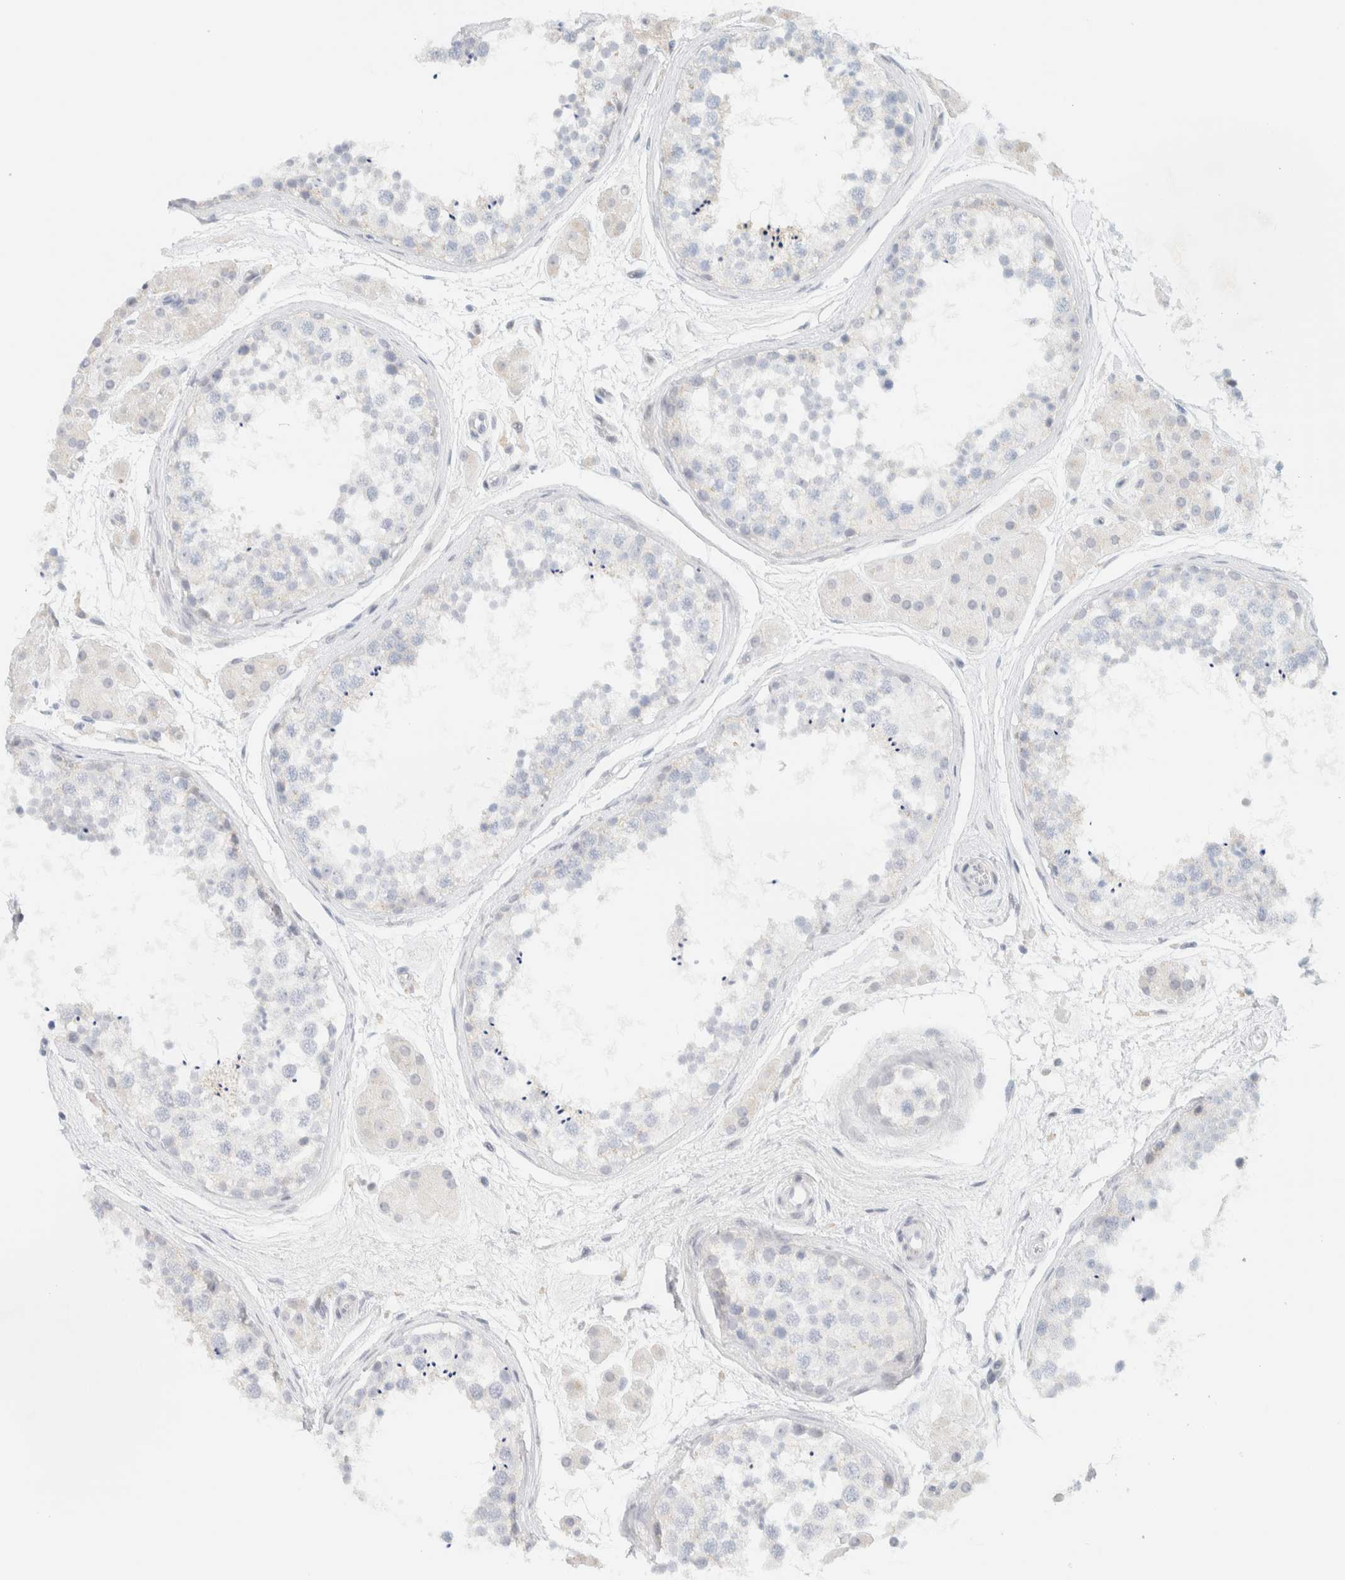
{"staining": {"intensity": "negative", "quantity": "none", "location": "none"}, "tissue": "testis", "cell_type": "Cells in seminiferous ducts", "image_type": "normal", "snomed": [{"axis": "morphology", "description": "Normal tissue, NOS"}, {"axis": "topography", "description": "Testis"}], "caption": "The histopathology image reveals no staining of cells in seminiferous ducts in normal testis.", "gene": "SPNS3", "patient": {"sex": "male", "age": 56}}